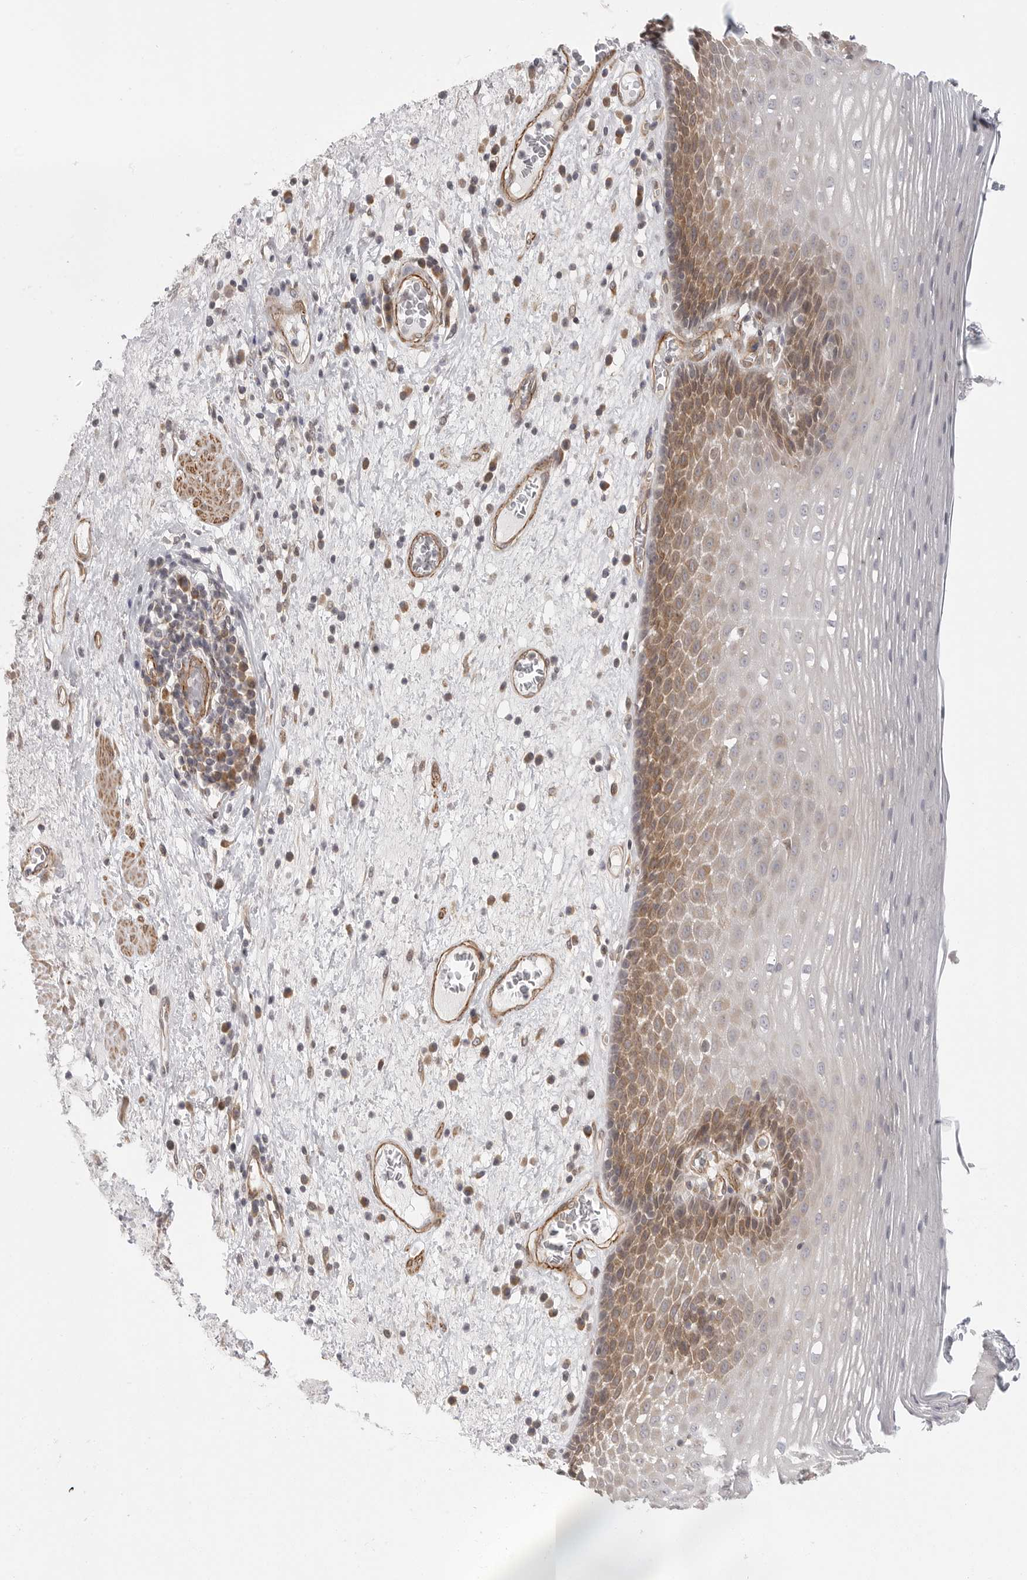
{"staining": {"intensity": "moderate", "quantity": "25%-75%", "location": "cytoplasmic/membranous"}, "tissue": "esophagus", "cell_type": "Squamous epithelial cells", "image_type": "normal", "snomed": [{"axis": "morphology", "description": "Normal tissue, NOS"}, {"axis": "morphology", "description": "Adenocarcinoma, NOS"}, {"axis": "topography", "description": "Esophagus"}], "caption": "Squamous epithelial cells show medium levels of moderate cytoplasmic/membranous staining in about 25%-75% of cells in unremarkable human esophagus. The staining was performed using DAB (3,3'-diaminobenzidine) to visualize the protein expression in brown, while the nuclei were stained in blue with hematoxylin (Magnification: 20x).", "gene": "CERS2", "patient": {"sex": "male", "age": 62}}